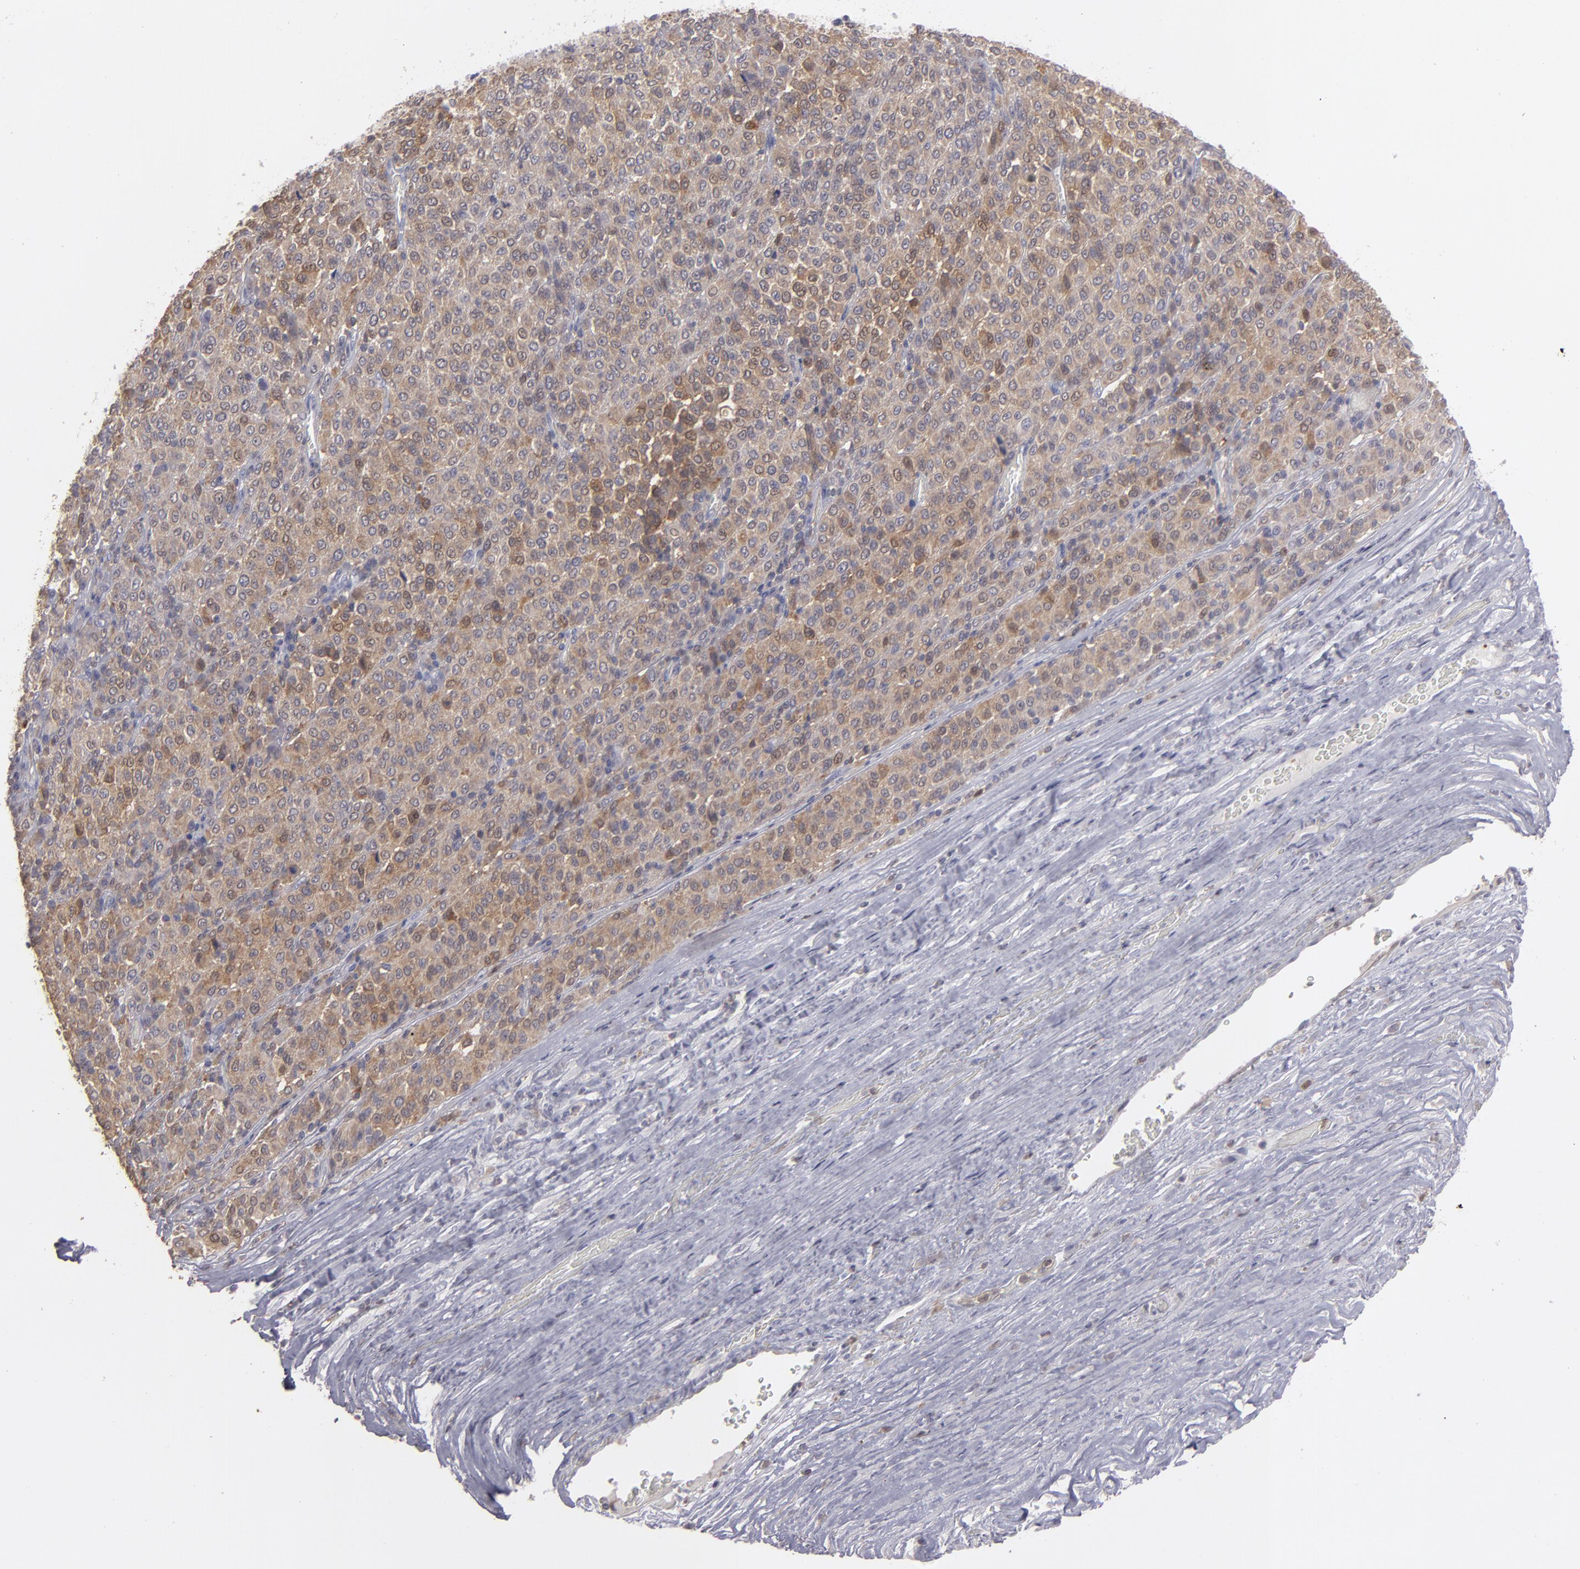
{"staining": {"intensity": "moderate", "quantity": ">75%", "location": "cytoplasmic/membranous"}, "tissue": "melanoma", "cell_type": "Tumor cells", "image_type": "cancer", "snomed": [{"axis": "morphology", "description": "Malignant melanoma, Metastatic site"}, {"axis": "topography", "description": "Pancreas"}], "caption": "IHC image of neoplastic tissue: human malignant melanoma (metastatic site) stained using immunohistochemistry displays medium levels of moderate protein expression localized specifically in the cytoplasmic/membranous of tumor cells, appearing as a cytoplasmic/membranous brown color.", "gene": "SEMA3G", "patient": {"sex": "female", "age": 30}}